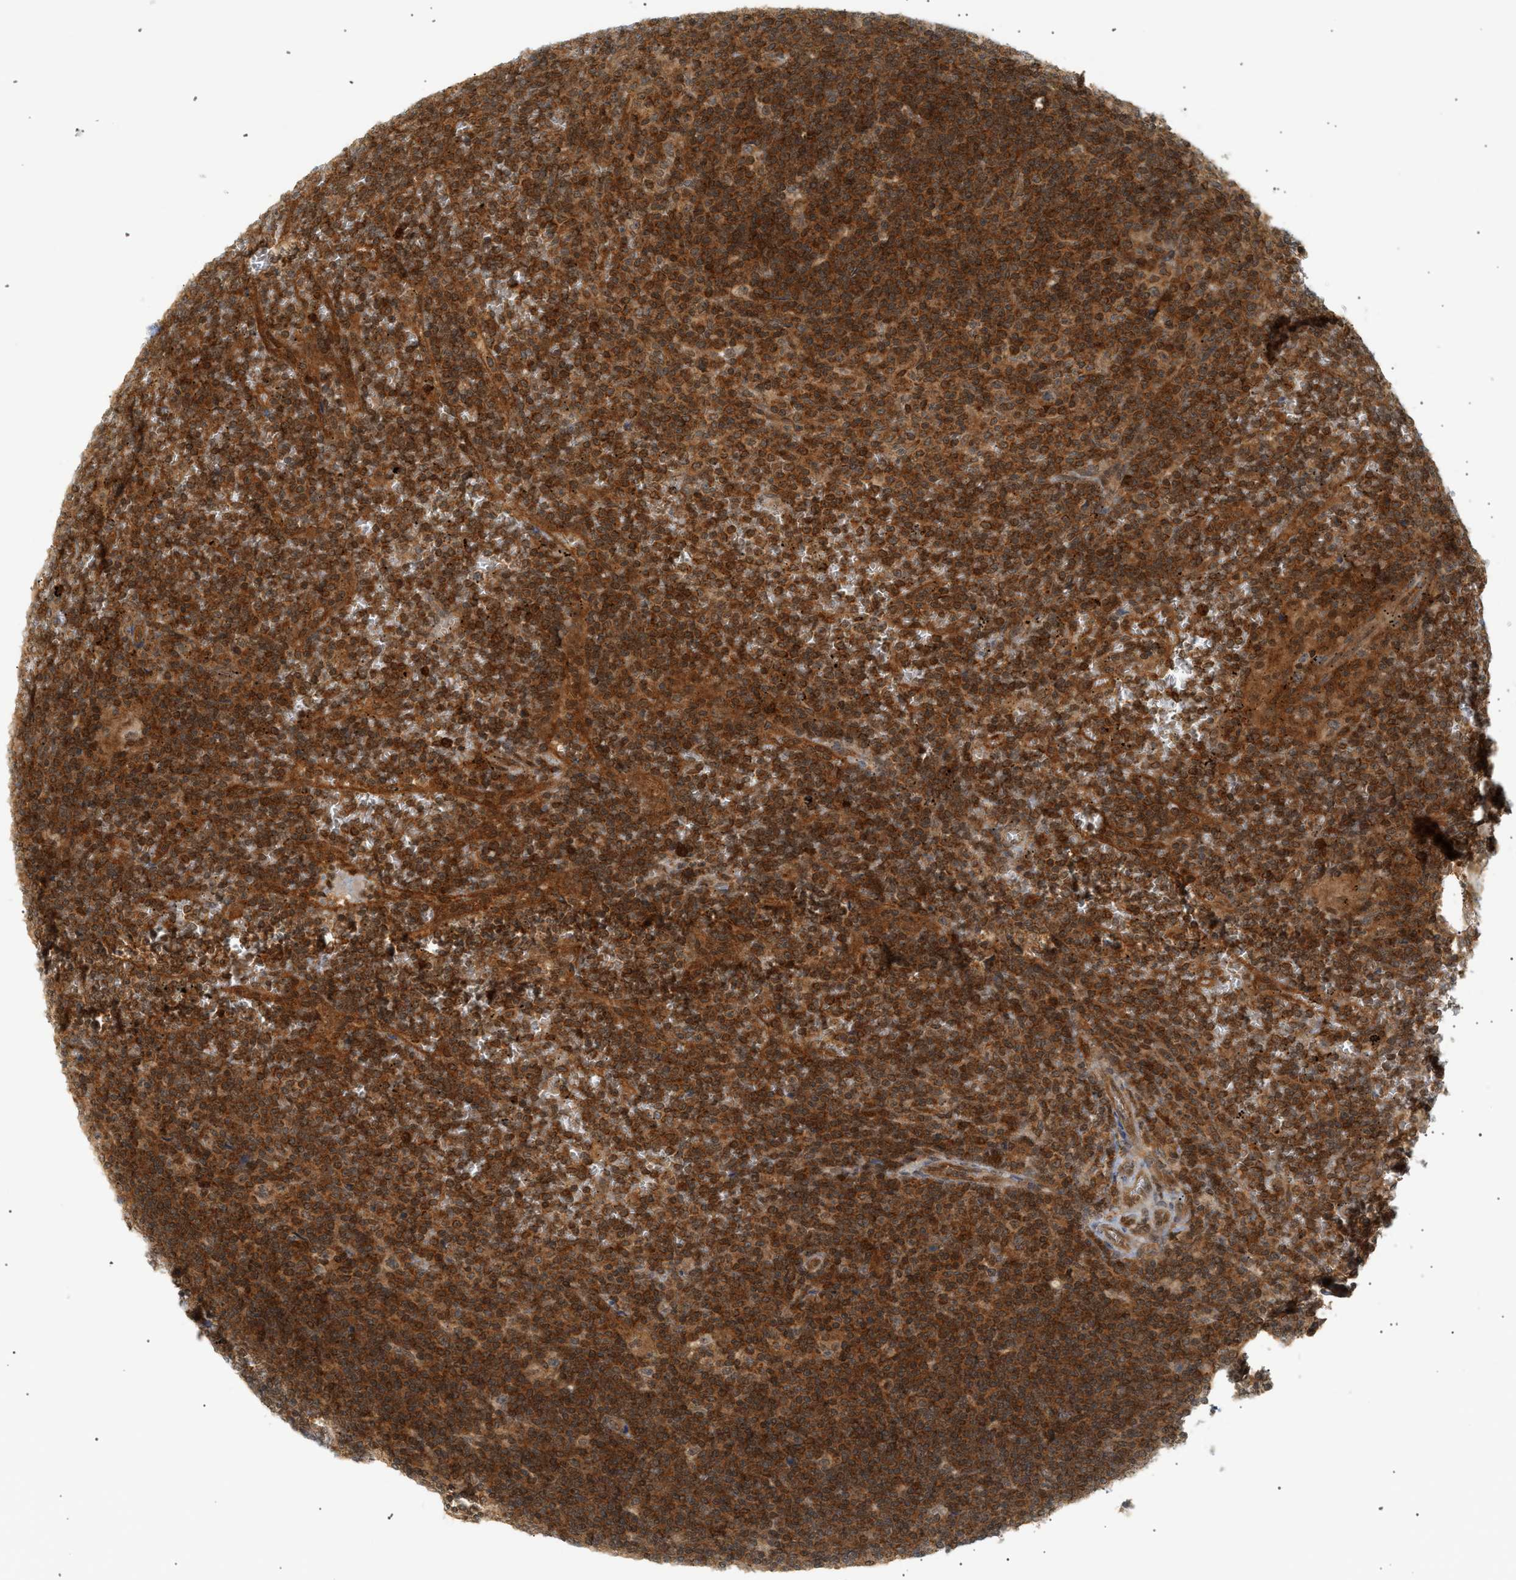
{"staining": {"intensity": "strong", "quantity": ">75%", "location": "cytoplasmic/membranous"}, "tissue": "lymphoma", "cell_type": "Tumor cells", "image_type": "cancer", "snomed": [{"axis": "morphology", "description": "Malignant lymphoma, non-Hodgkin's type, Low grade"}, {"axis": "topography", "description": "Spleen"}], "caption": "Immunohistochemical staining of human lymphoma shows high levels of strong cytoplasmic/membranous staining in approximately >75% of tumor cells.", "gene": "SHC1", "patient": {"sex": "female", "age": 19}}